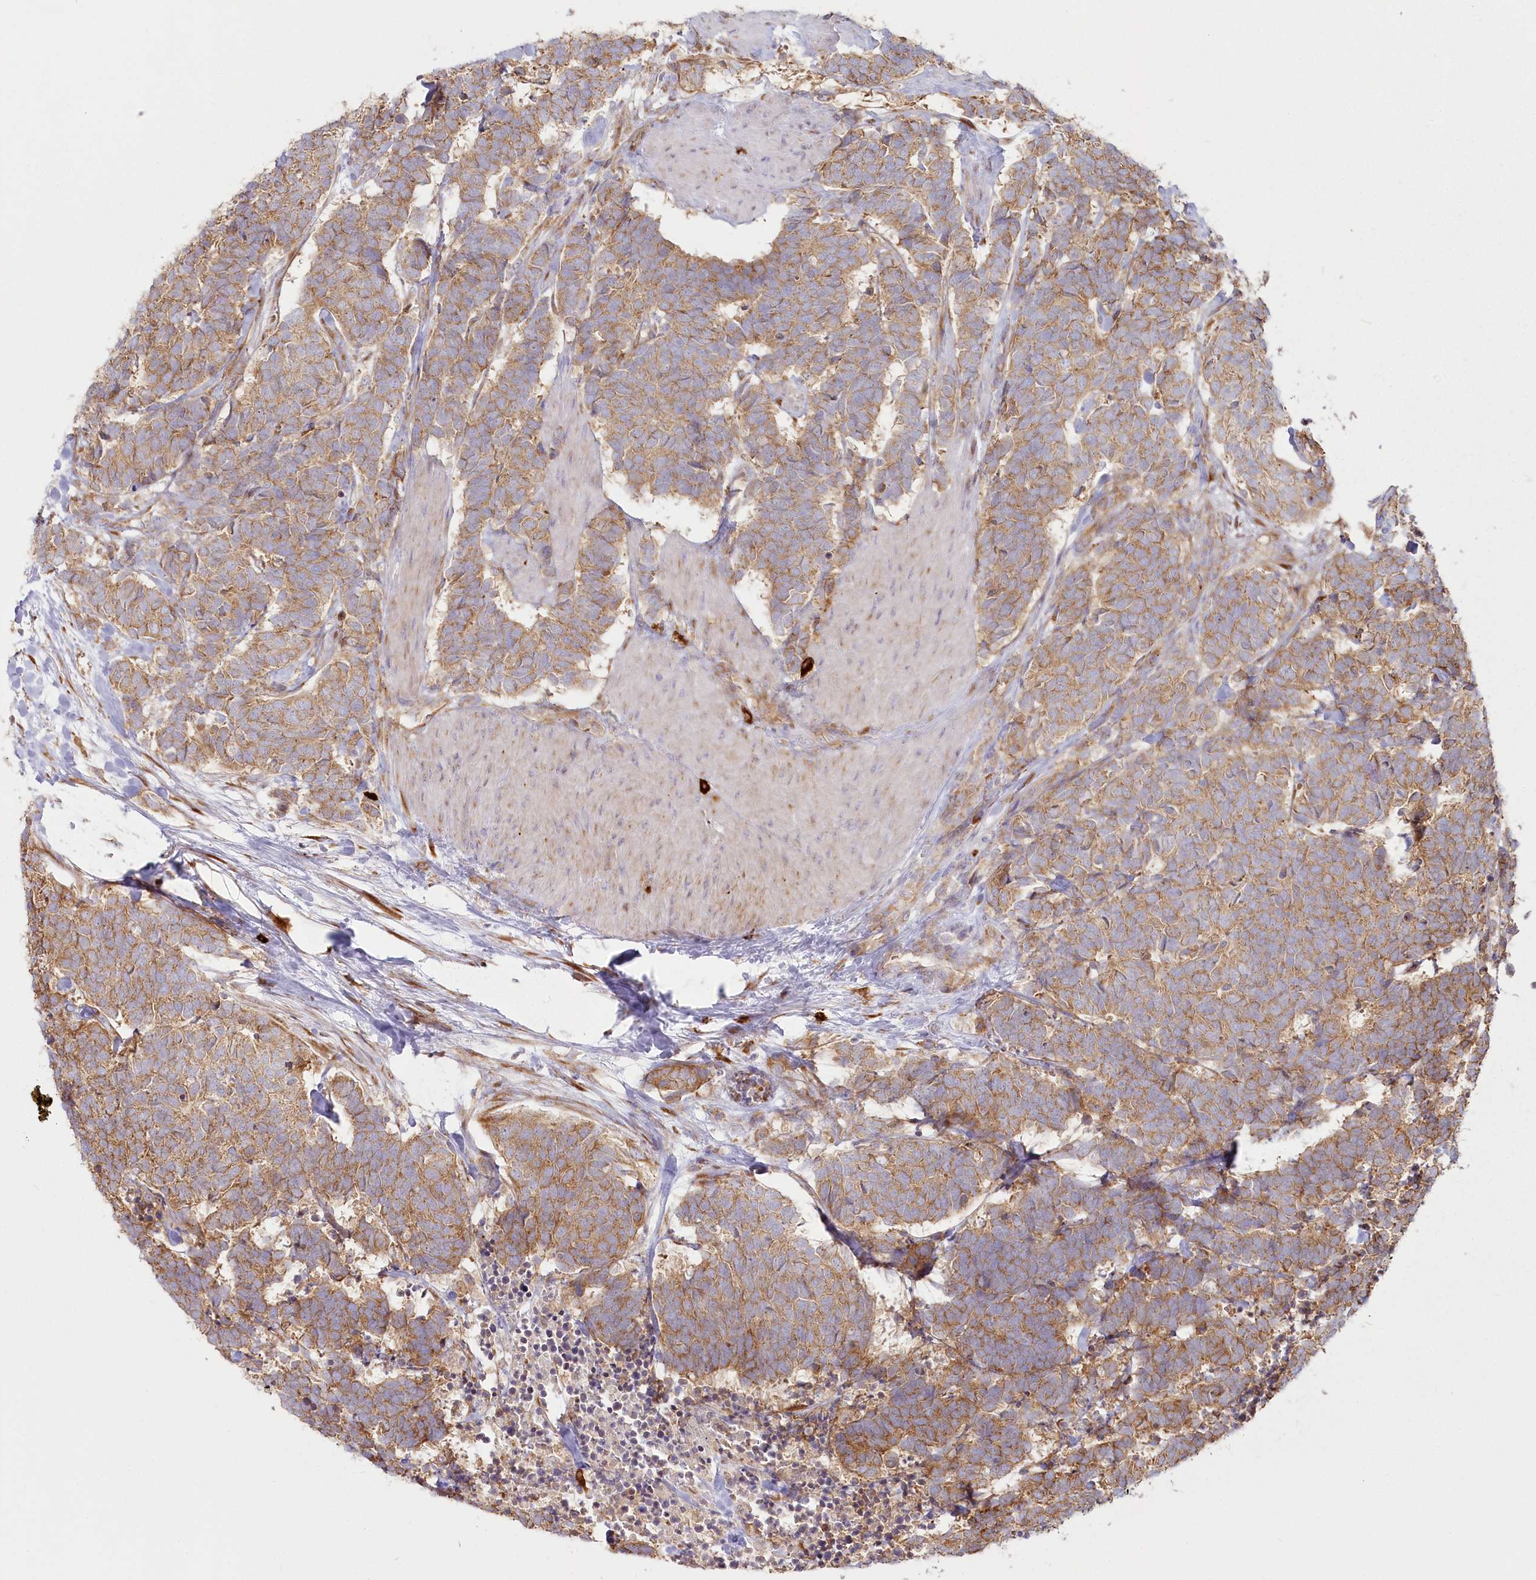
{"staining": {"intensity": "moderate", "quantity": ">75%", "location": "cytoplasmic/membranous"}, "tissue": "carcinoid", "cell_type": "Tumor cells", "image_type": "cancer", "snomed": [{"axis": "morphology", "description": "Carcinoma, NOS"}, {"axis": "morphology", "description": "Carcinoid, malignant, NOS"}, {"axis": "topography", "description": "Urinary bladder"}], "caption": "This photomicrograph reveals immunohistochemistry (IHC) staining of human carcinoma, with medium moderate cytoplasmic/membranous expression in about >75% of tumor cells.", "gene": "HARS2", "patient": {"sex": "male", "age": 57}}